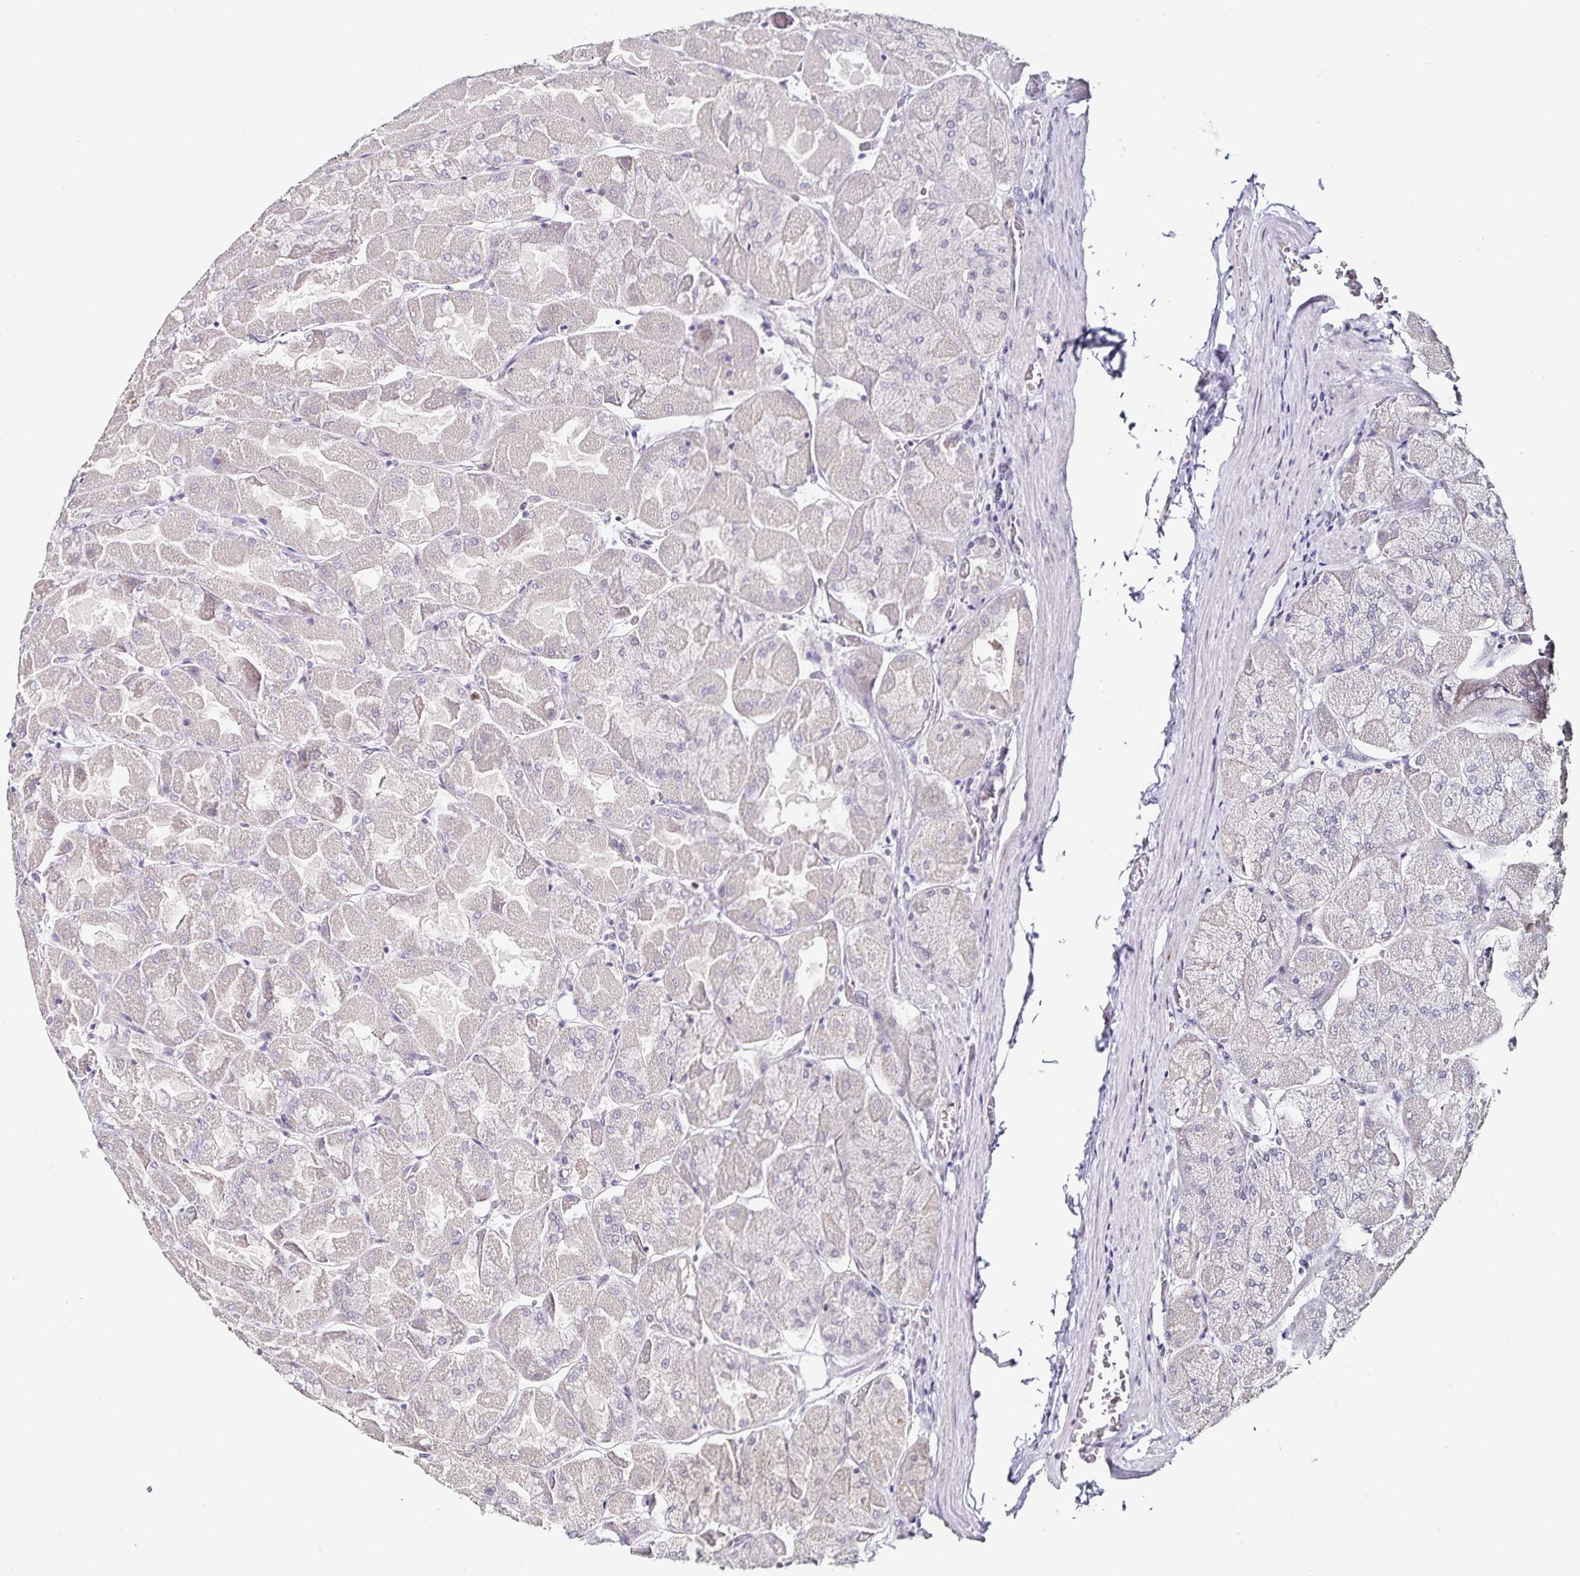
{"staining": {"intensity": "strong", "quantity": "<25%", "location": "nuclear"}, "tissue": "stomach", "cell_type": "Glandular cells", "image_type": "normal", "snomed": [{"axis": "morphology", "description": "Normal tissue, NOS"}, {"axis": "topography", "description": "Stomach"}], "caption": "Immunohistochemical staining of benign stomach demonstrates medium levels of strong nuclear expression in approximately <25% of glandular cells.", "gene": "ANLN", "patient": {"sex": "female", "age": 61}}